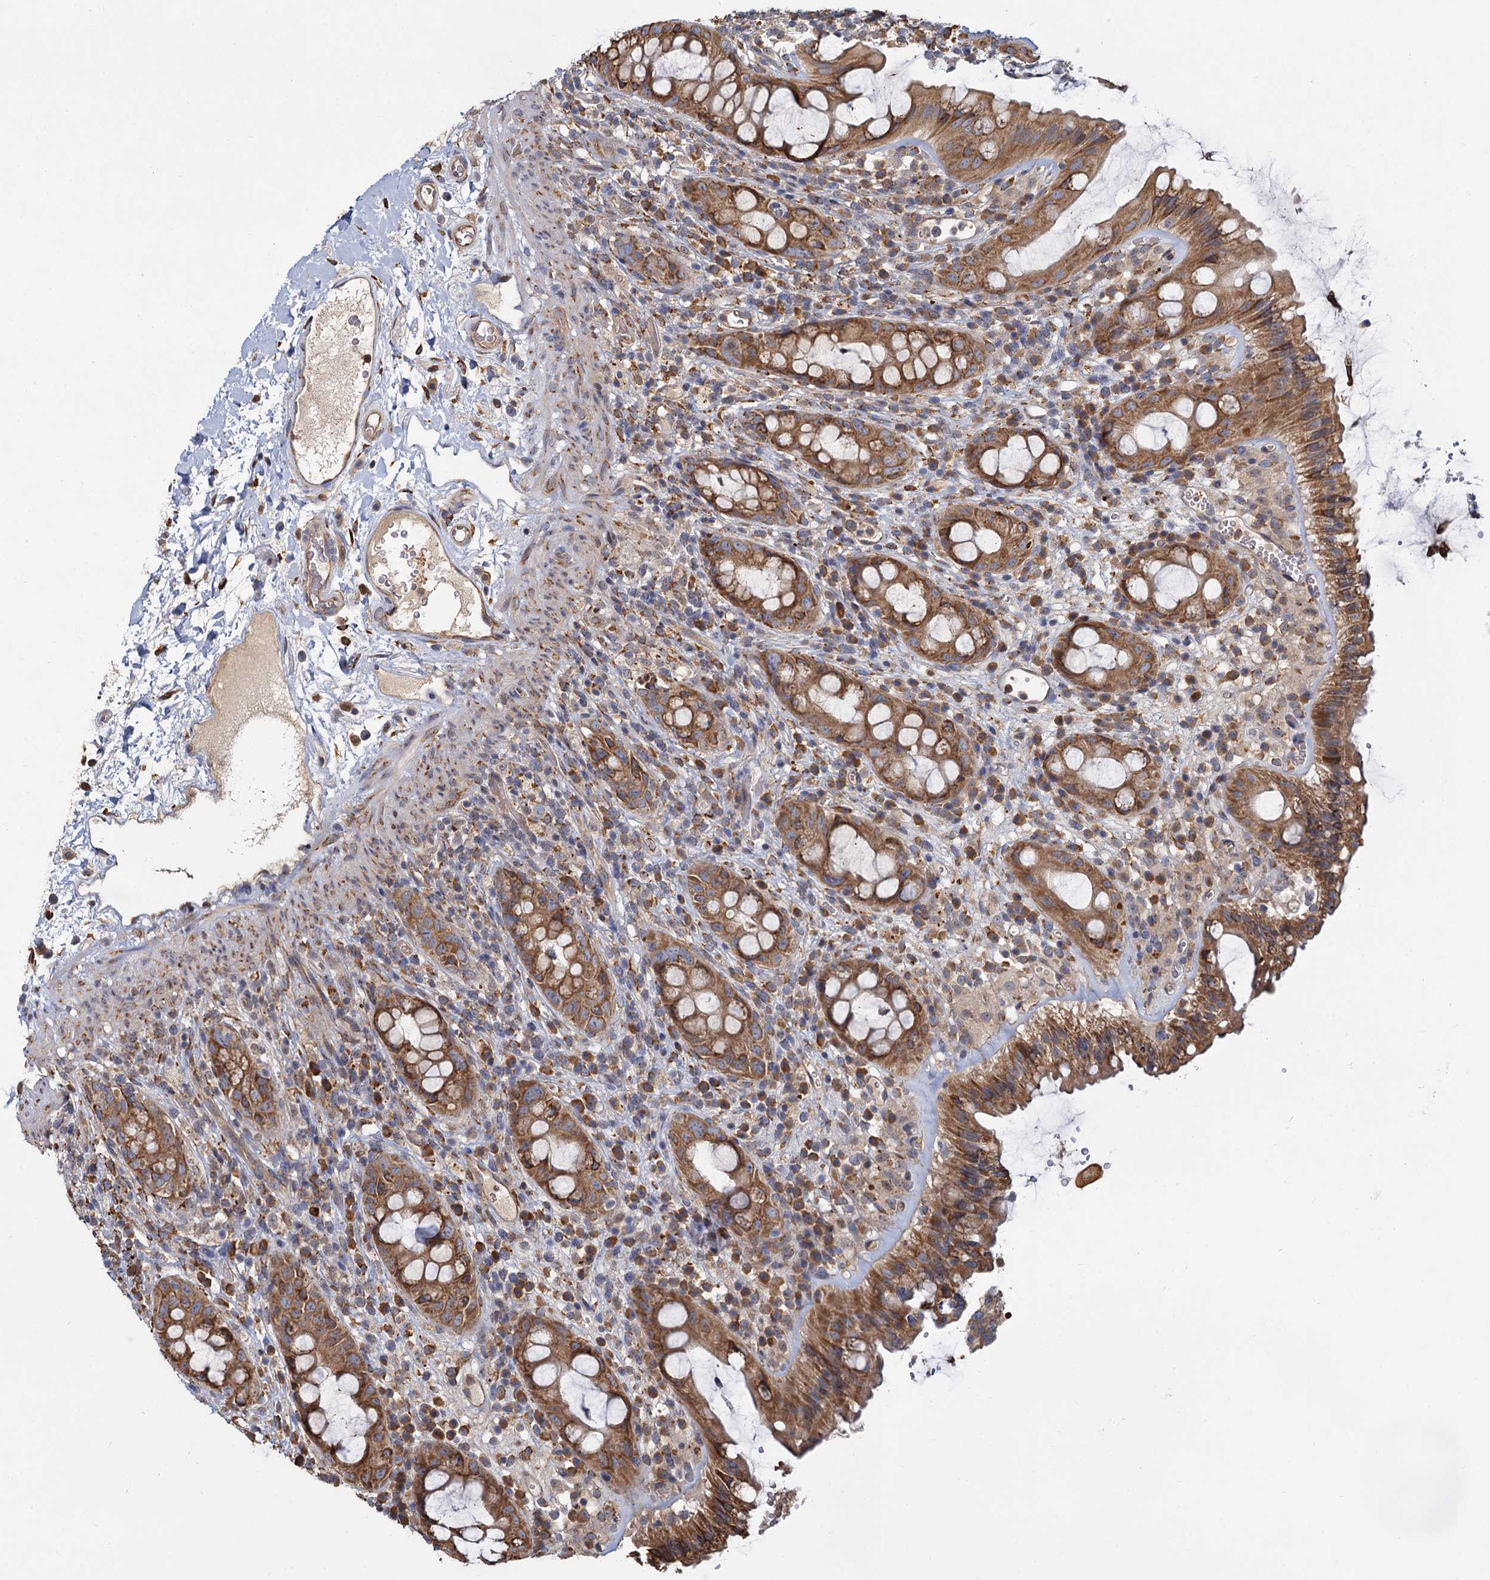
{"staining": {"intensity": "moderate", "quantity": ">75%", "location": "cytoplasmic/membranous"}, "tissue": "rectum", "cell_type": "Glandular cells", "image_type": "normal", "snomed": [{"axis": "morphology", "description": "Normal tissue, NOS"}, {"axis": "topography", "description": "Rectum"}], "caption": "High-magnification brightfield microscopy of unremarkable rectum stained with DAB (brown) and counterstained with hematoxylin (blue). glandular cells exhibit moderate cytoplasmic/membranous positivity is seen in about>75% of cells.", "gene": "LRRC51", "patient": {"sex": "female", "age": 57}}